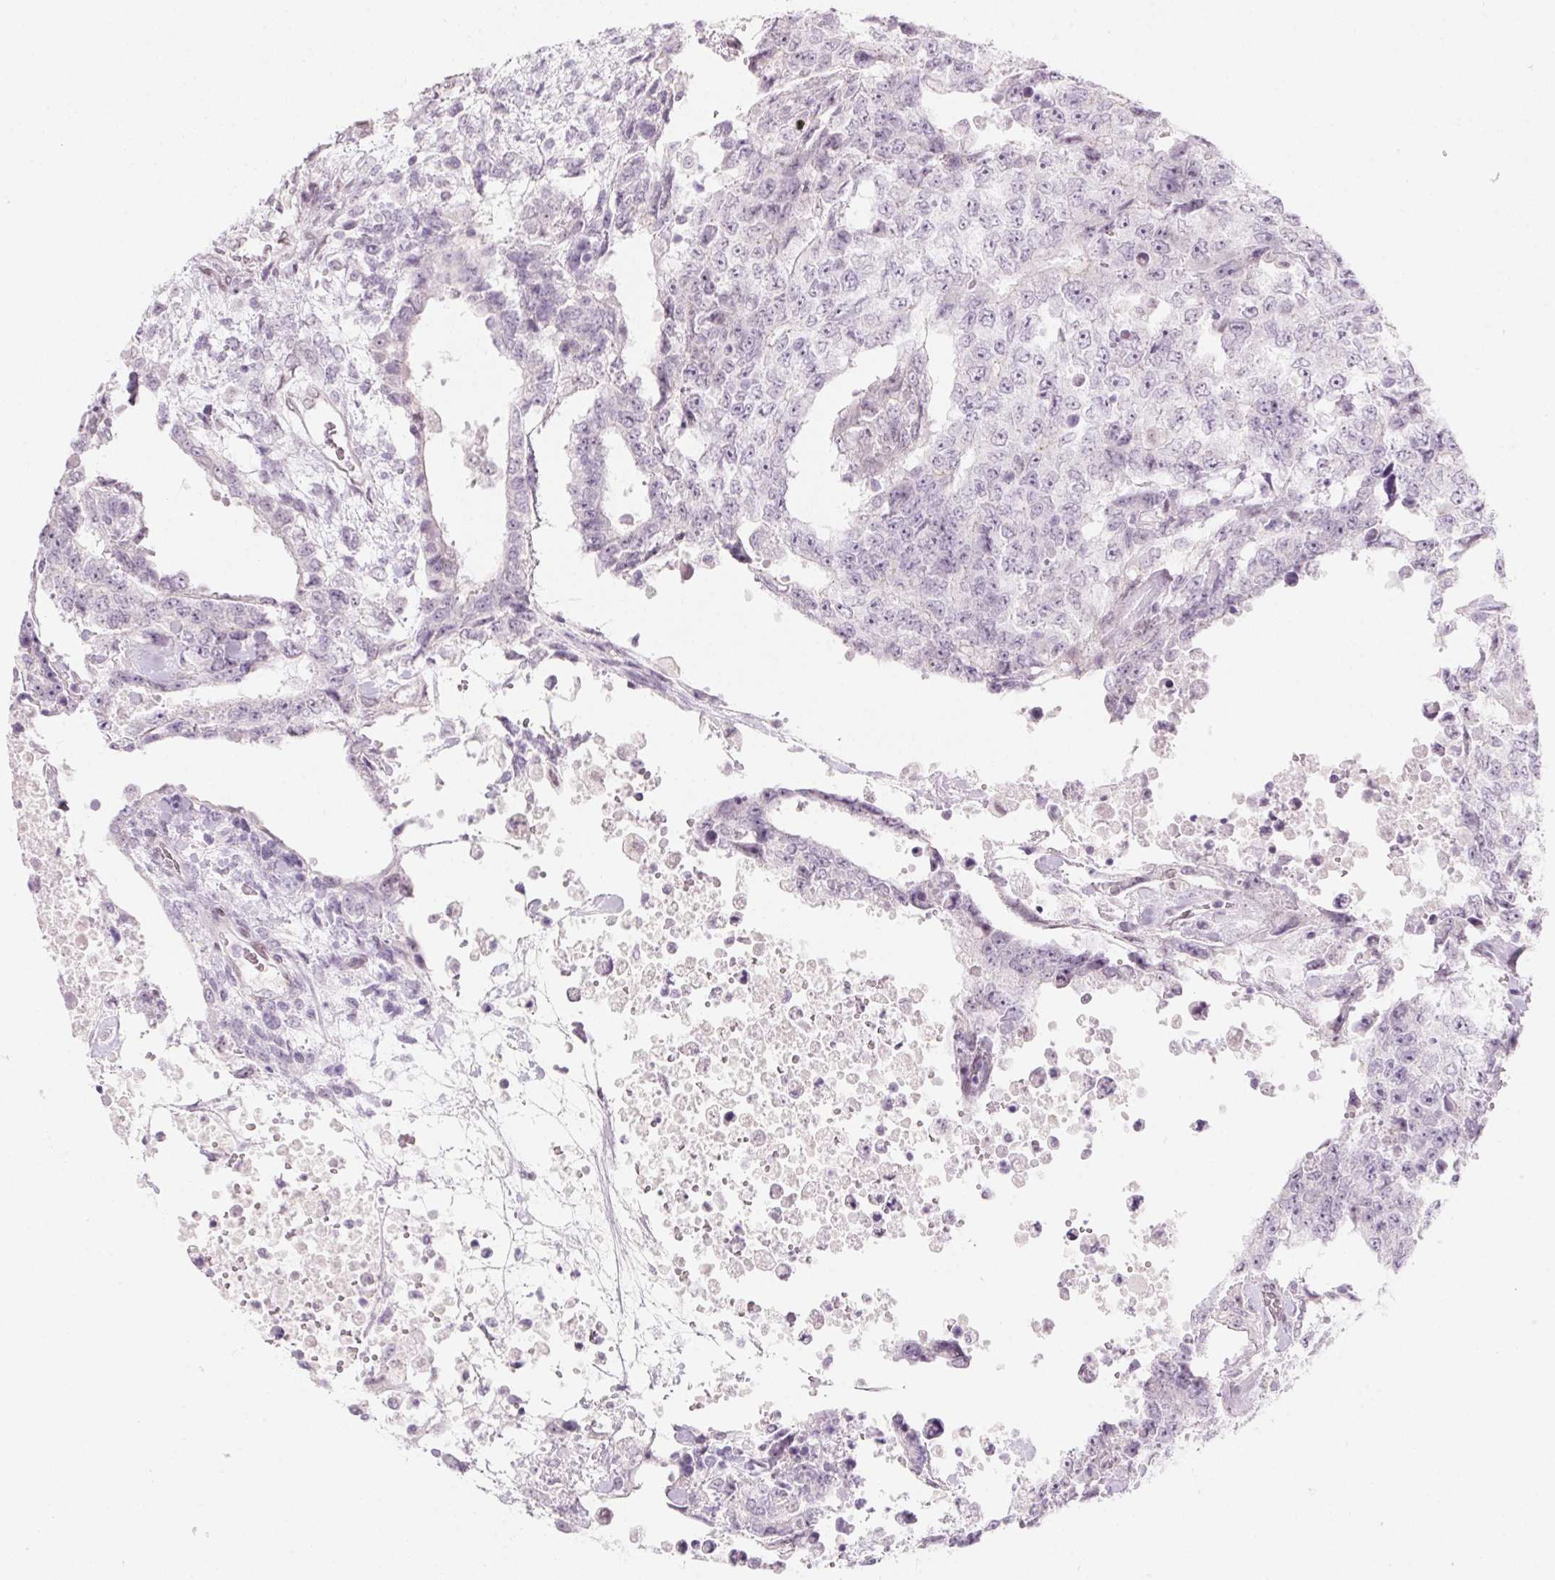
{"staining": {"intensity": "negative", "quantity": "none", "location": "none"}, "tissue": "testis cancer", "cell_type": "Tumor cells", "image_type": "cancer", "snomed": [{"axis": "morphology", "description": "Carcinoma, Embryonal, NOS"}, {"axis": "topography", "description": "Testis"}], "caption": "Immunohistochemistry photomicrograph of neoplastic tissue: human embryonal carcinoma (testis) stained with DAB displays no significant protein positivity in tumor cells.", "gene": "KCNQ2", "patient": {"sex": "male", "age": 24}}